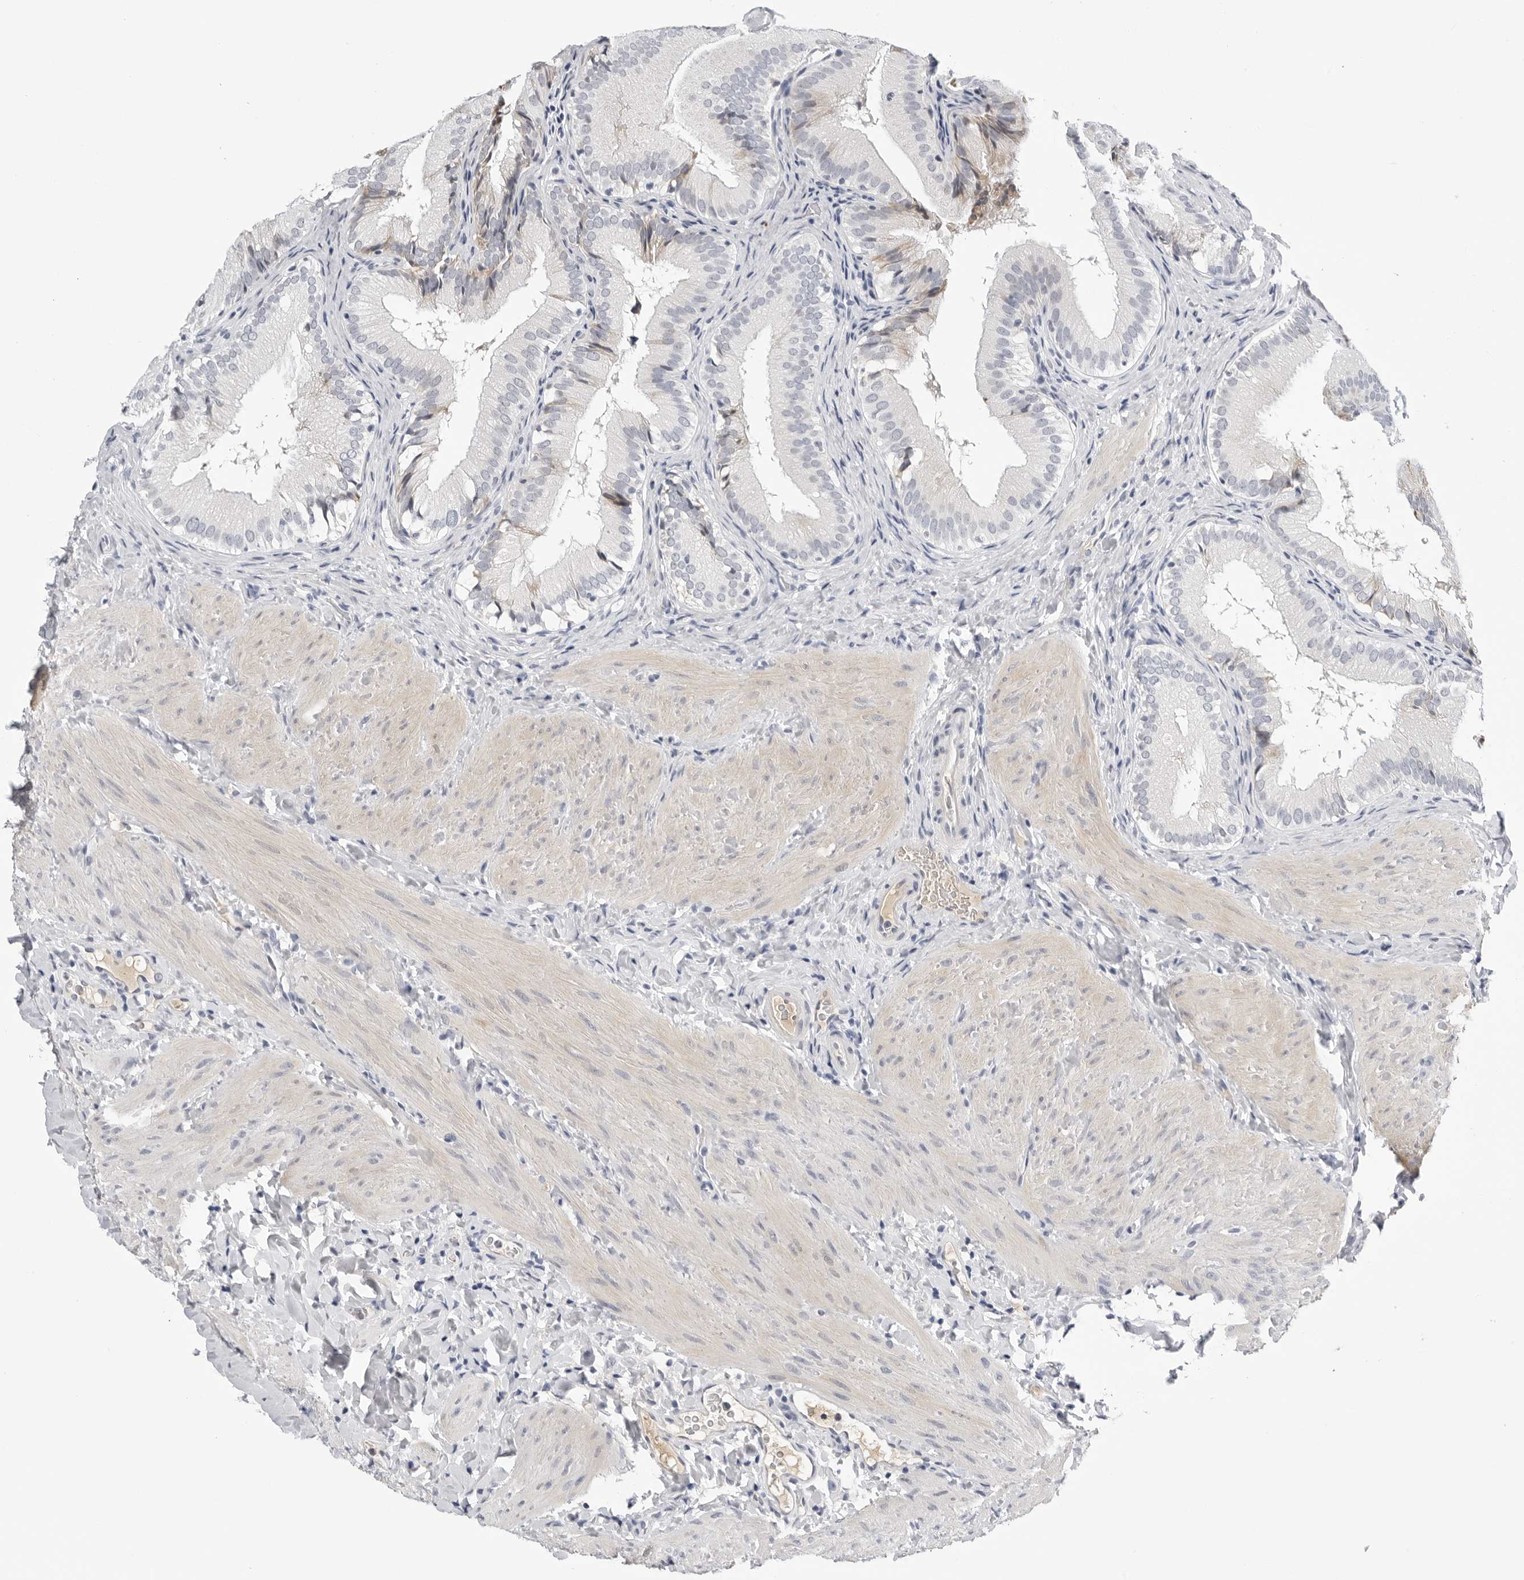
{"staining": {"intensity": "weak", "quantity": "<25%", "location": "cytoplasmic/membranous"}, "tissue": "gallbladder", "cell_type": "Glandular cells", "image_type": "normal", "snomed": [{"axis": "morphology", "description": "Normal tissue, NOS"}, {"axis": "topography", "description": "Gallbladder"}], "caption": "IHC of normal gallbladder exhibits no expression in glandular cells.", "gene": "ZNF502", "patient": {"sex": "female", "age": 30}}